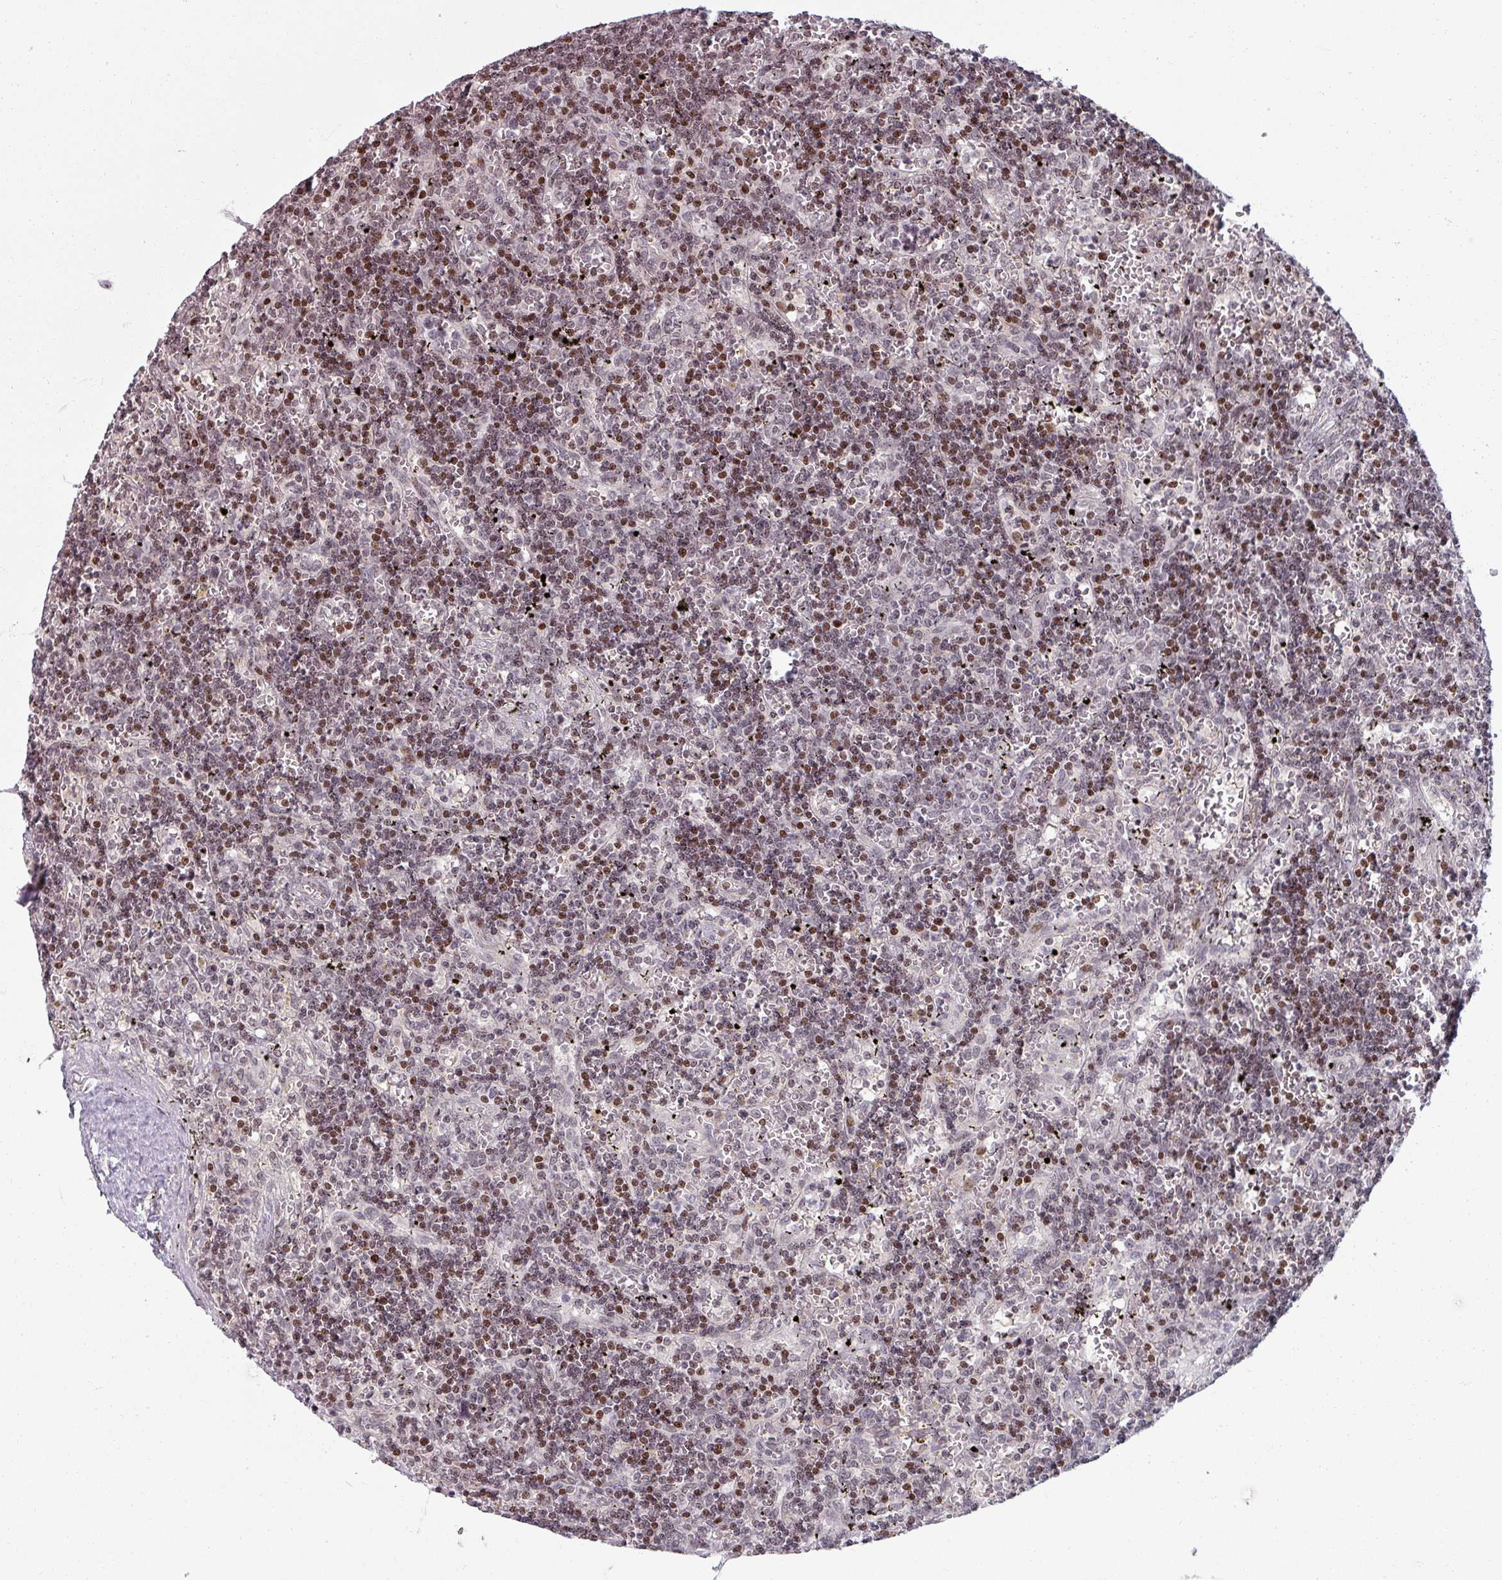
{"staining": {"intensity": "moderate", "quantity": ">75%", "location": "nuclear"}, "tissue": "lymphoma", "cell_type": "Tumor cells", "image_type": "cancer", "snomed": [{"axis": "morphology", "description": "Malignant lymphoma, non-Hodgkin's type, Low grade"}, {"axis": "topography", "description": "Spleen"}], "caption": "DAB immunohistochemical staining of lymphoma displays moderate nuclear protein staining in about >75% of tumor cells.", "gene": "NCOR1", "patient": {"sex": "male", "age": 60}}